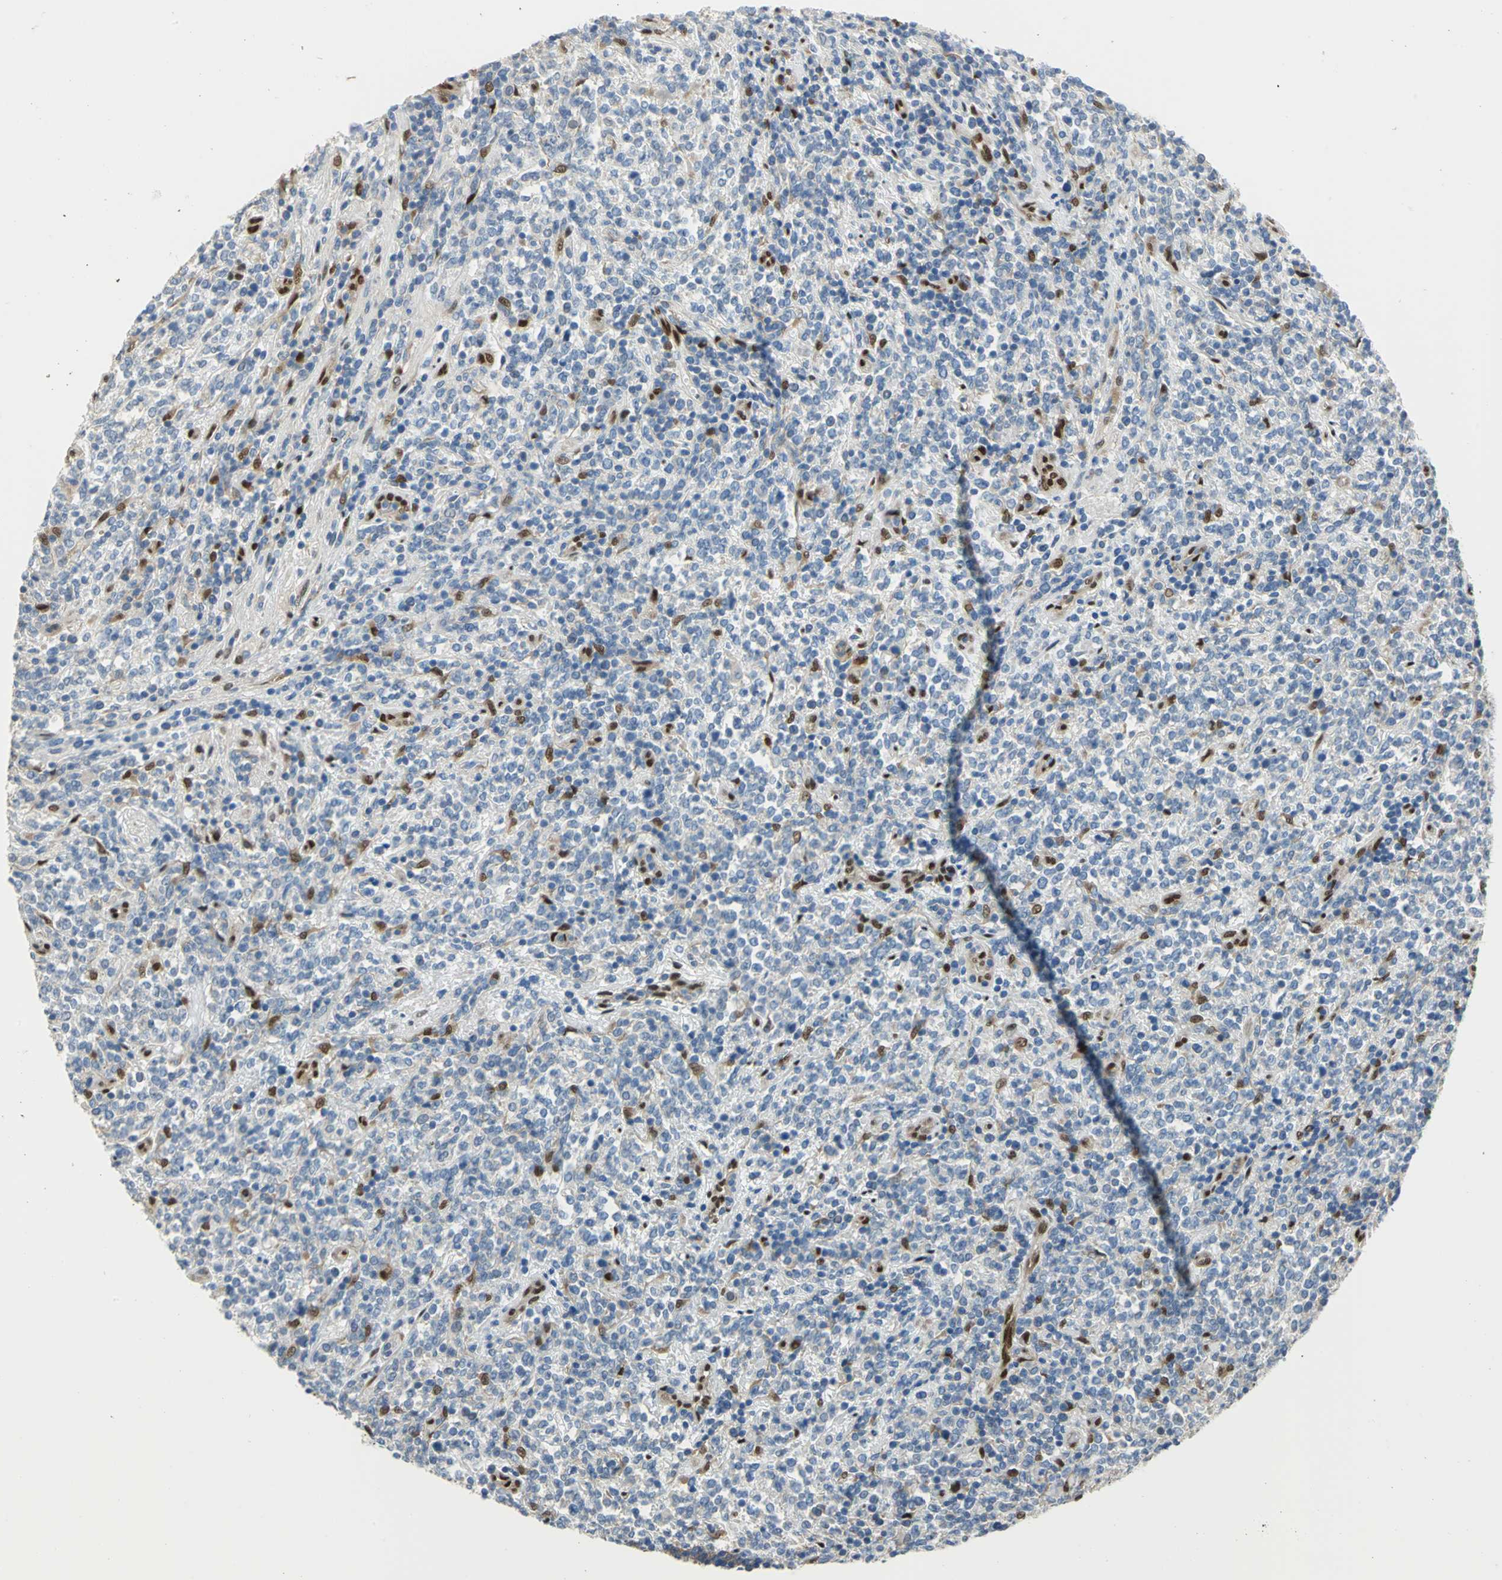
{"staining": {"intensity": "strong", "quantity": "<25%", "location": "cytoplasmic/membranous,nuclear"}, "tissue": "lymphoma", "cell_type": "Tumor cells", "image_type": "cancer", "snomed": [{"axis": "morphology", "description": "Malignant lymphoma, non-Hodgkin's type, High grade"}, {"axis": "topography", "description": "Soft tissue"}], "caption": "Brown immunohistochemical staining in high-grade malignant lymphoma, non-Hodgkin's type exhibits strong cytoplasmic/membranous and nuclear staining in approximately <25% of tumor cells.", "gene": "RBFOX2", "patient": {"sex": "male", "age": 18}}